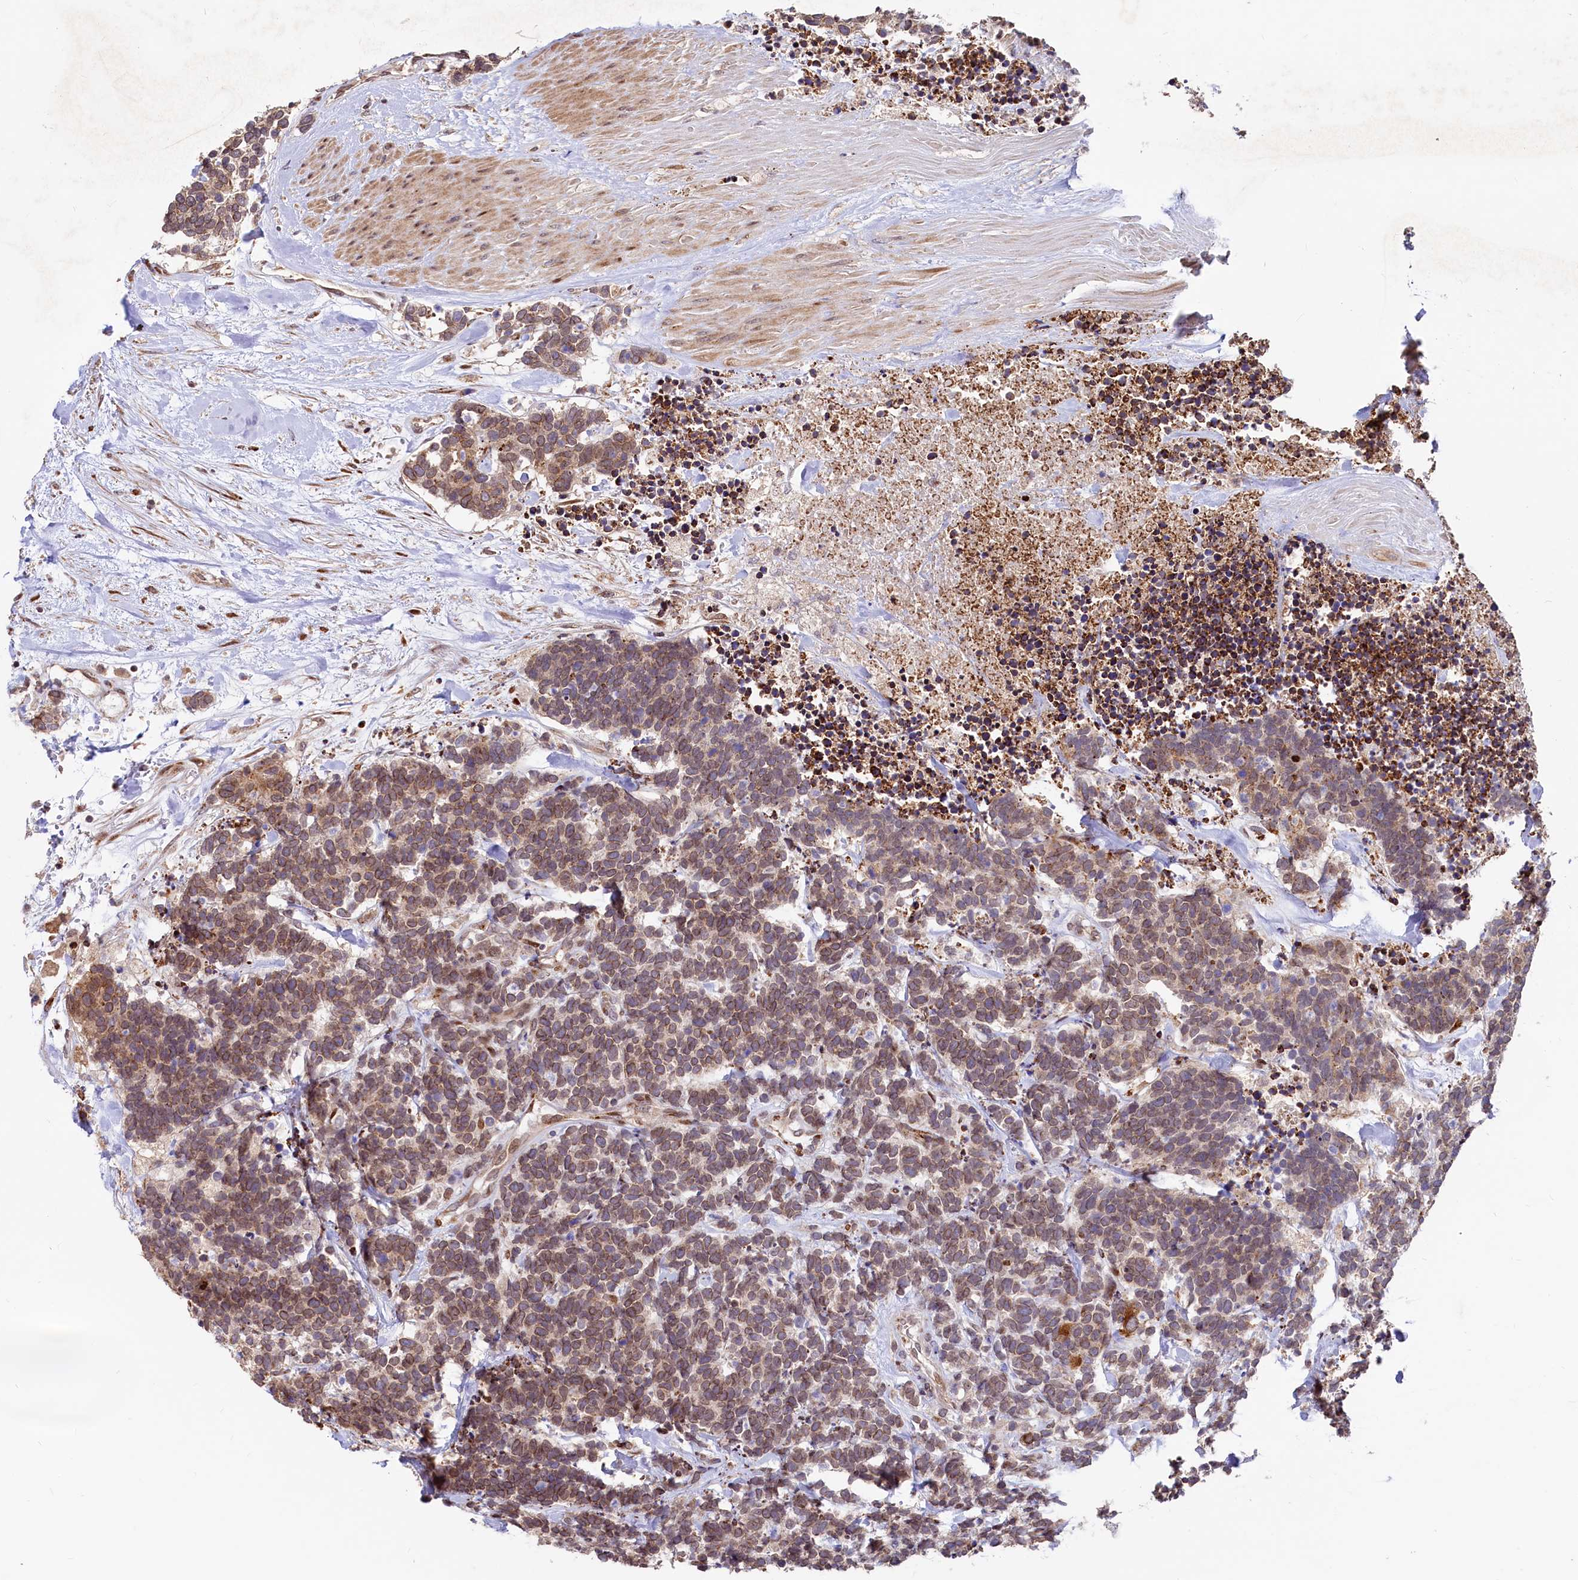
{"staining": {"intensity": "weak", "quantity": ">75%", "location": "cytoplasmic/membranous"}, "tissue": "carcinoid", "cell_type": "Tumor cells", "image_type": "cancer", "snomed": [{"axis": "morphology", "description": "Carcinoma, NOS"}, {"axis": "morphology", "description": "Carcinoid, malignant, NOS"}, {"axis": "topography", "description": "Urinary bladder"}], "caption": "A histopathology image showing weak cytoplasmic/membranous expression in approximately >75% of tumor cells in carcinoid, as visualized by brown immunohistochemical staining.", "gene": "C5orf15", "patient": {"sex": "male", "age": 57}}